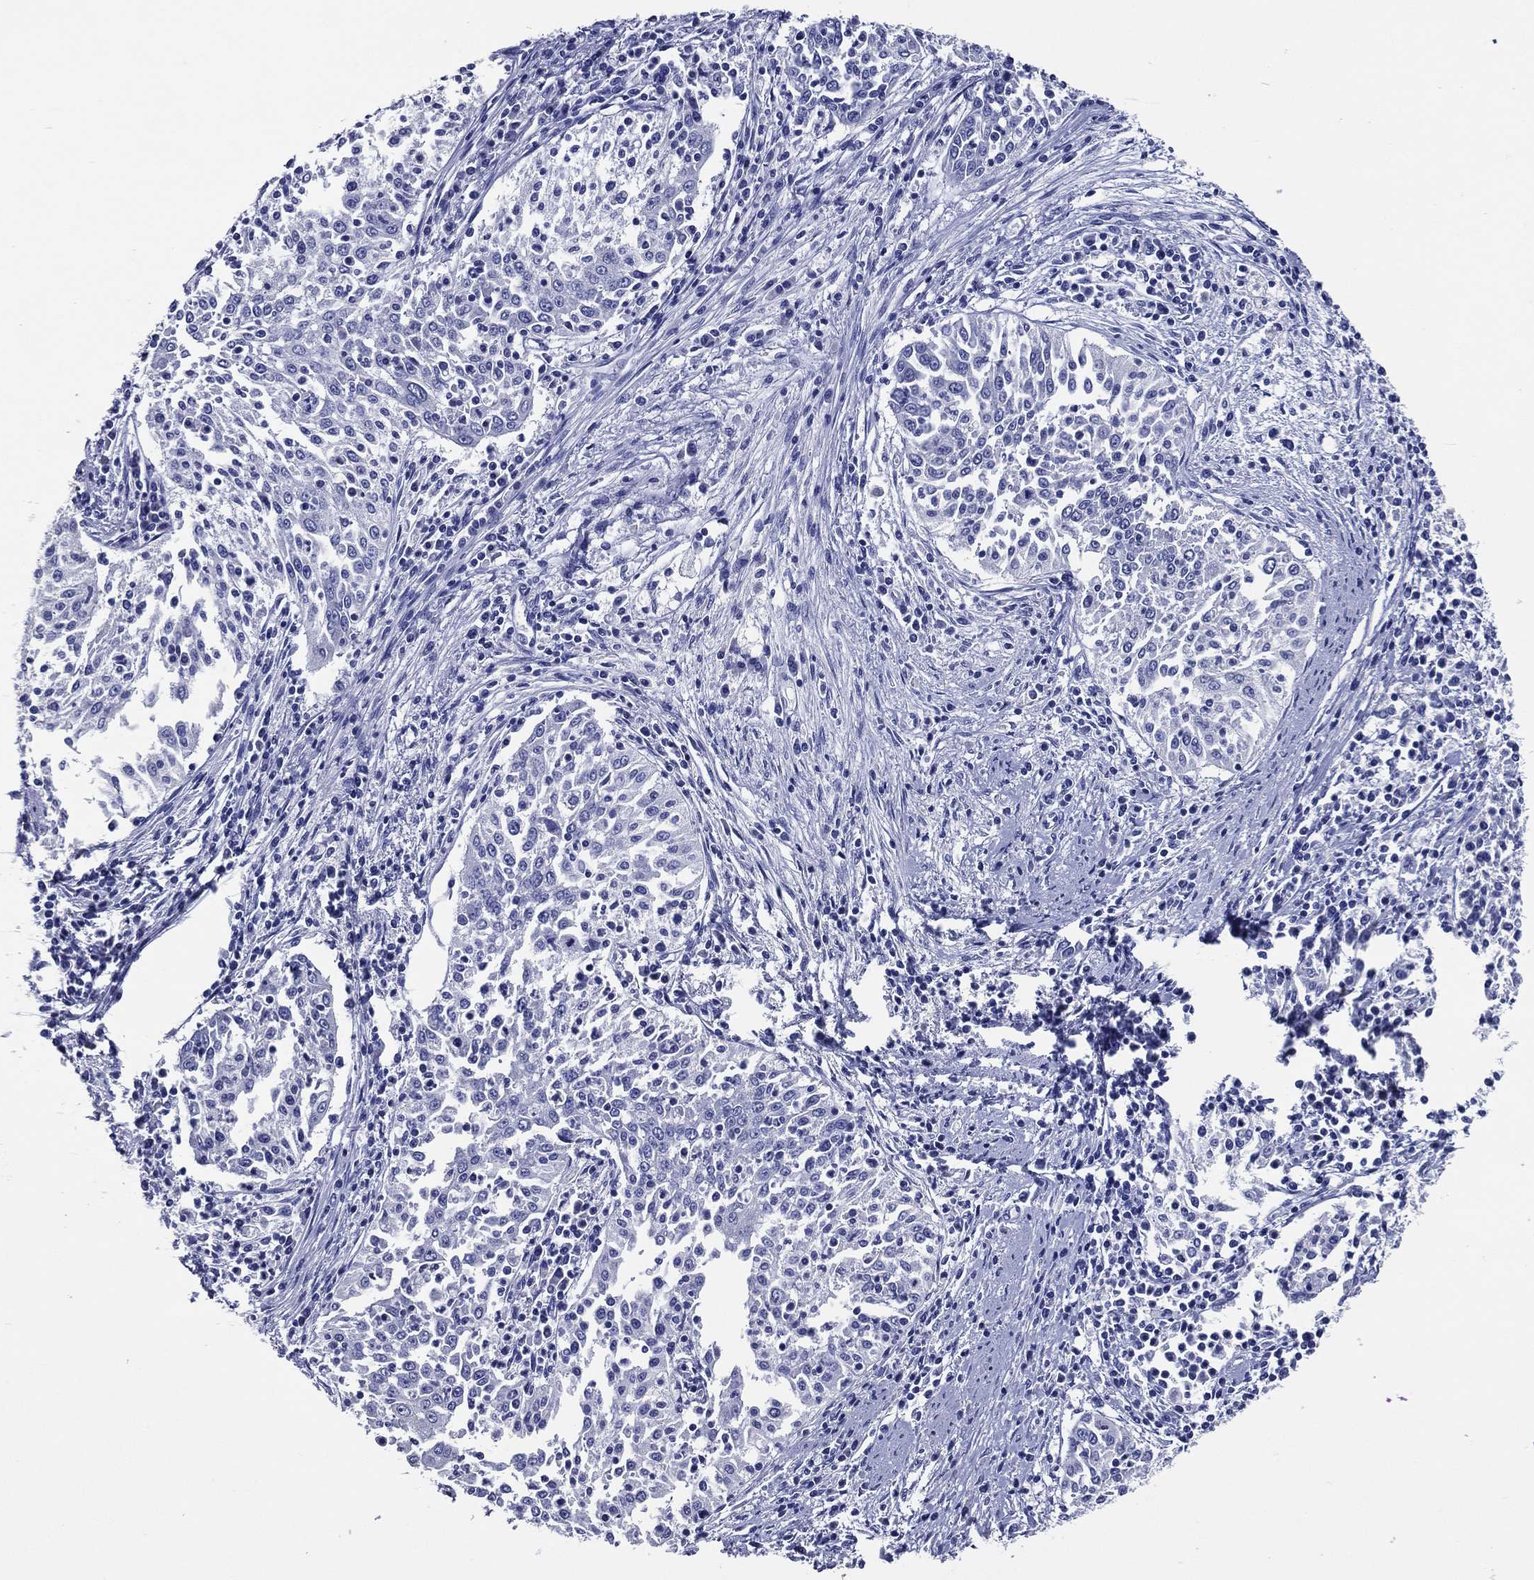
{"staining": {"intensity": "negative", "quantity": "none", "location": "none"}, "tissue": "cervical cancer", "cell_type": "Tumor cells", "image_type": "cancer", "snomed": [{"axis": "morphology", "description": "Squamous cell carcinoma, NOS"}, {"axis": "topography", "description": "Cervix"}], "caption": "Immunohistochemical staining of cervical cancer (squamous cell carcinoma) exhibits no significant staining in tumor cells.", "gene": "ACE2", "patient": {"sex": "female", "age": 41}}